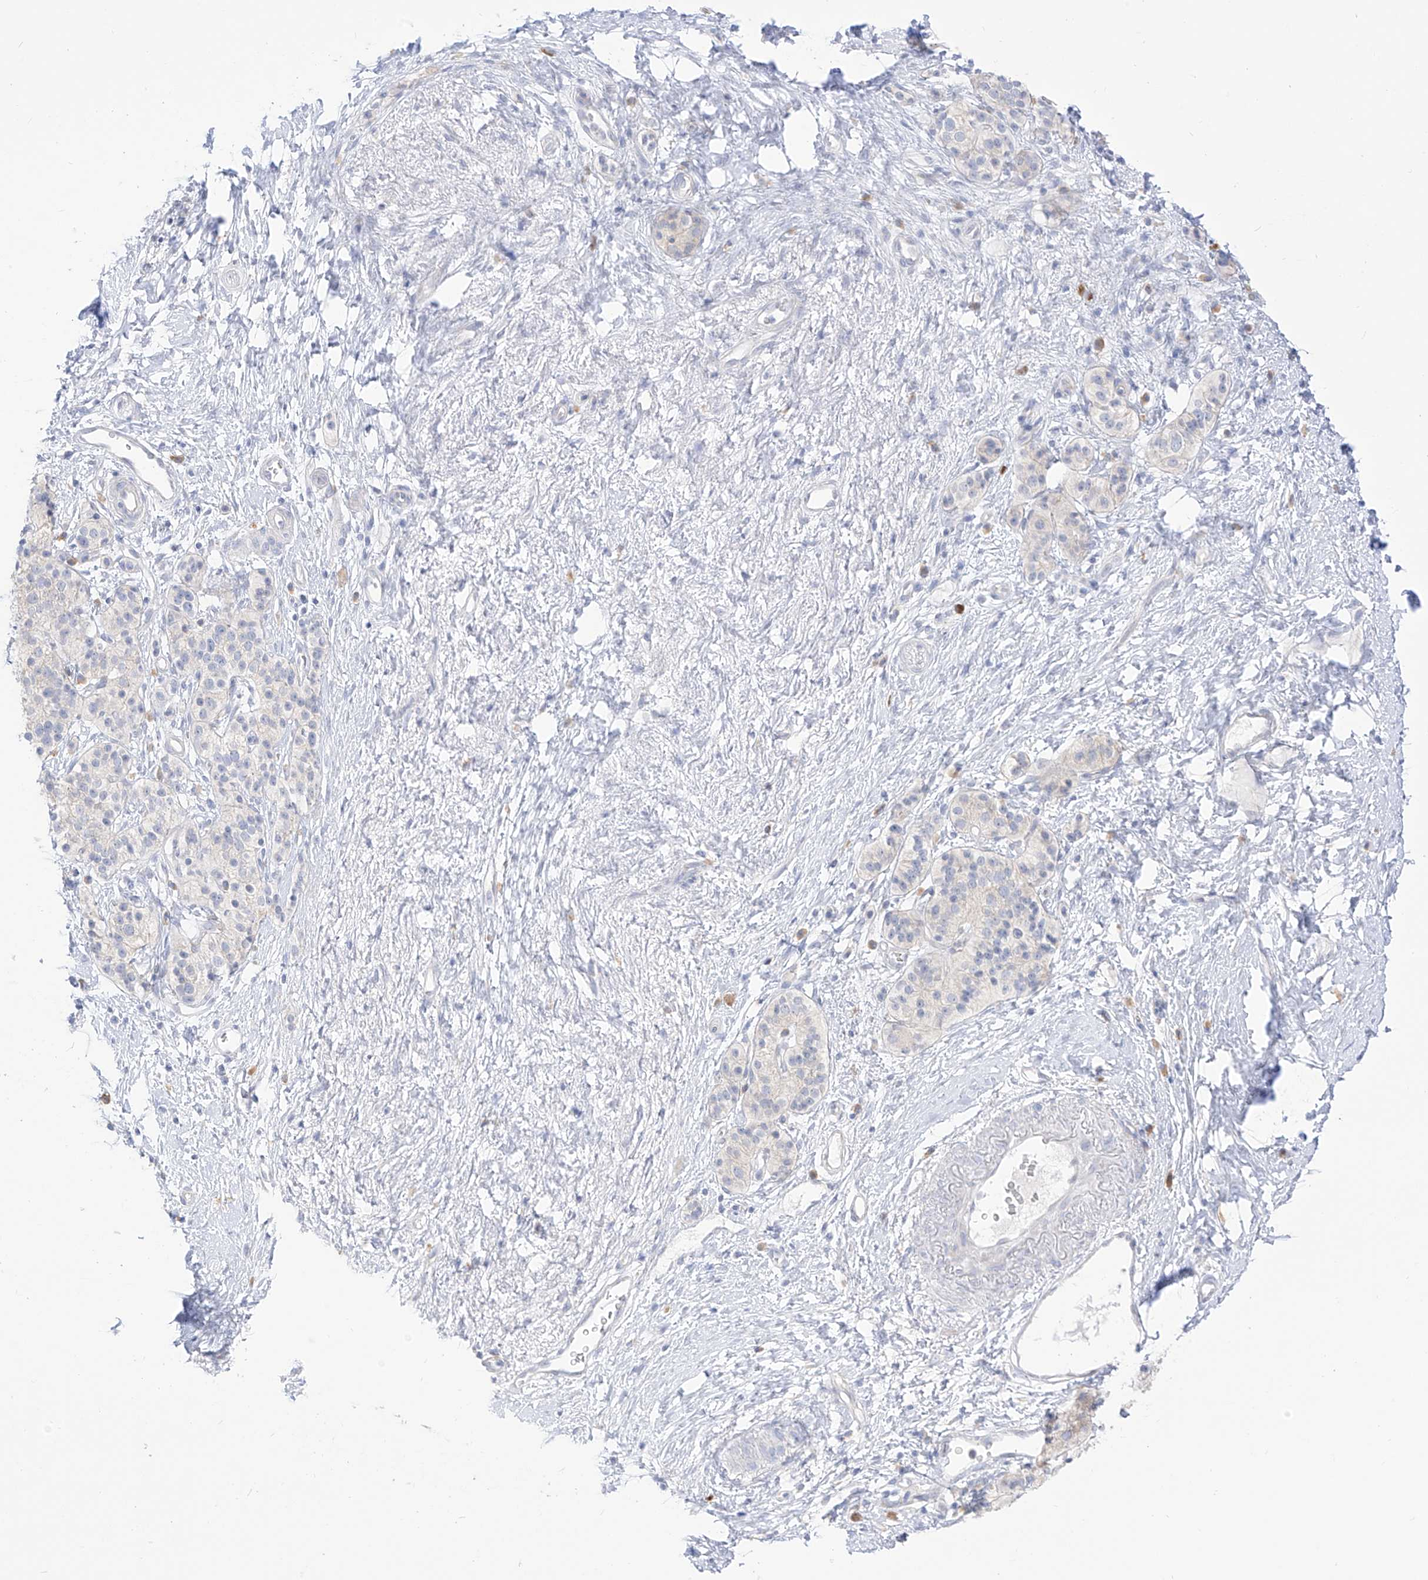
{"staining": {"intensity": "negative", "quantity": "none", "location": "none"}, "tissue": "pancreatic cancer", "cell_type": "Tumor cells", "image_type": "cancer", "snomed": [{"axis": "morphology", "description": "Adenocarcinoma, NOS"}, {"axis": "topography", "description": "Pancreas"}], "caption": "The histopathology image displays no significant positivity in tumor cells of adenocarcinoma (pancreatic).", "gene": "SYTL3", "patient": {"sex": "male", "age": 50}}